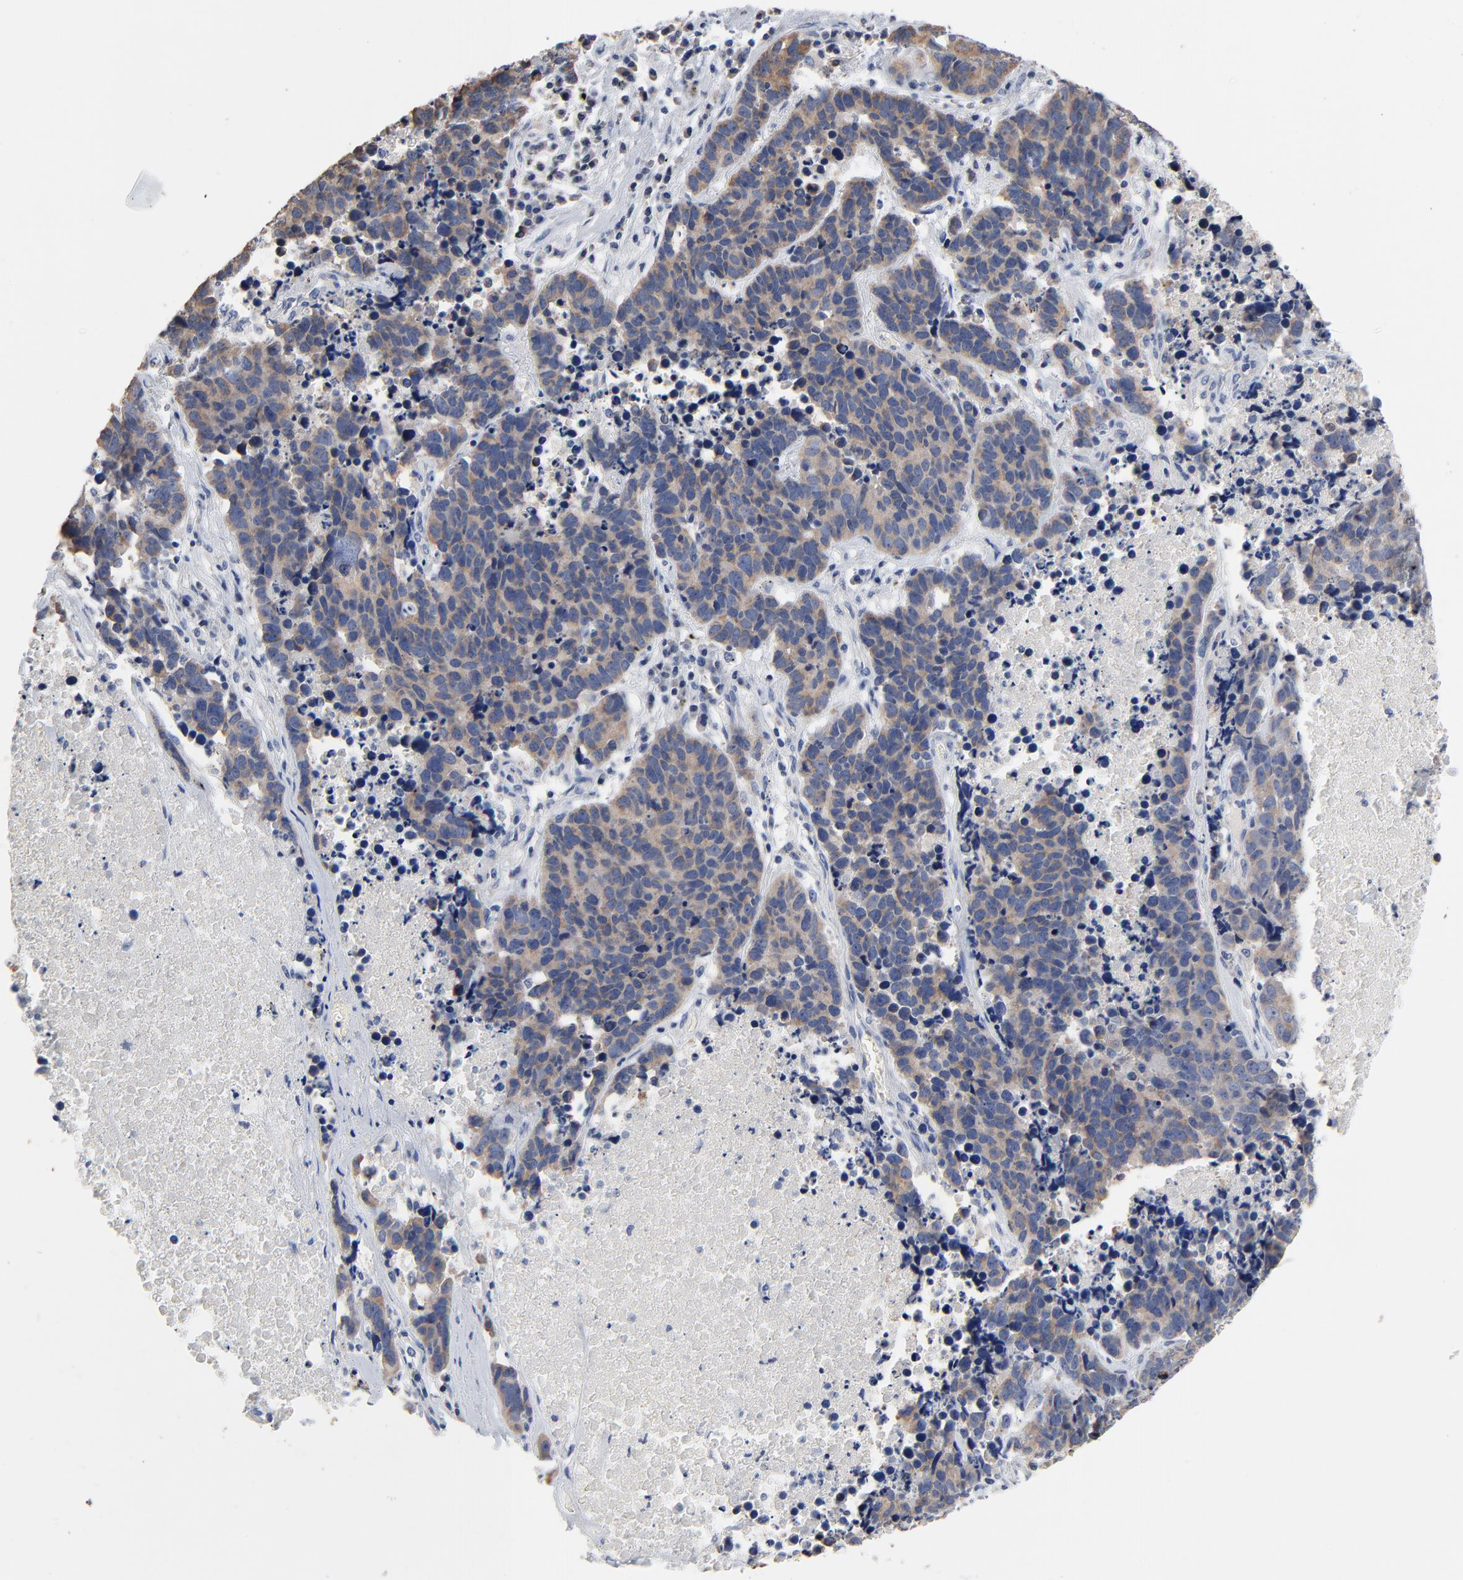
{"staining": {"intensity": "weak", "quantity": ">75%", "location": "cytoplasmic/membranous"}, "tissue": "lung cancer", "cell_type": "Tumor cells", "image_type": "cancer", "snomed": [{"axis": "morphology", "description": "Carcinoid, malignant, NOS"}, {"axis": "topography", "description": "Lung"}], "caption": "Lung cancer stained for a protein (brown) exhibits weak cytoplasmic/membranous positive staining in about >75% of tumor cells.", "gene": "FBXL5", "patient": {"sex": "male", "age": 60}}